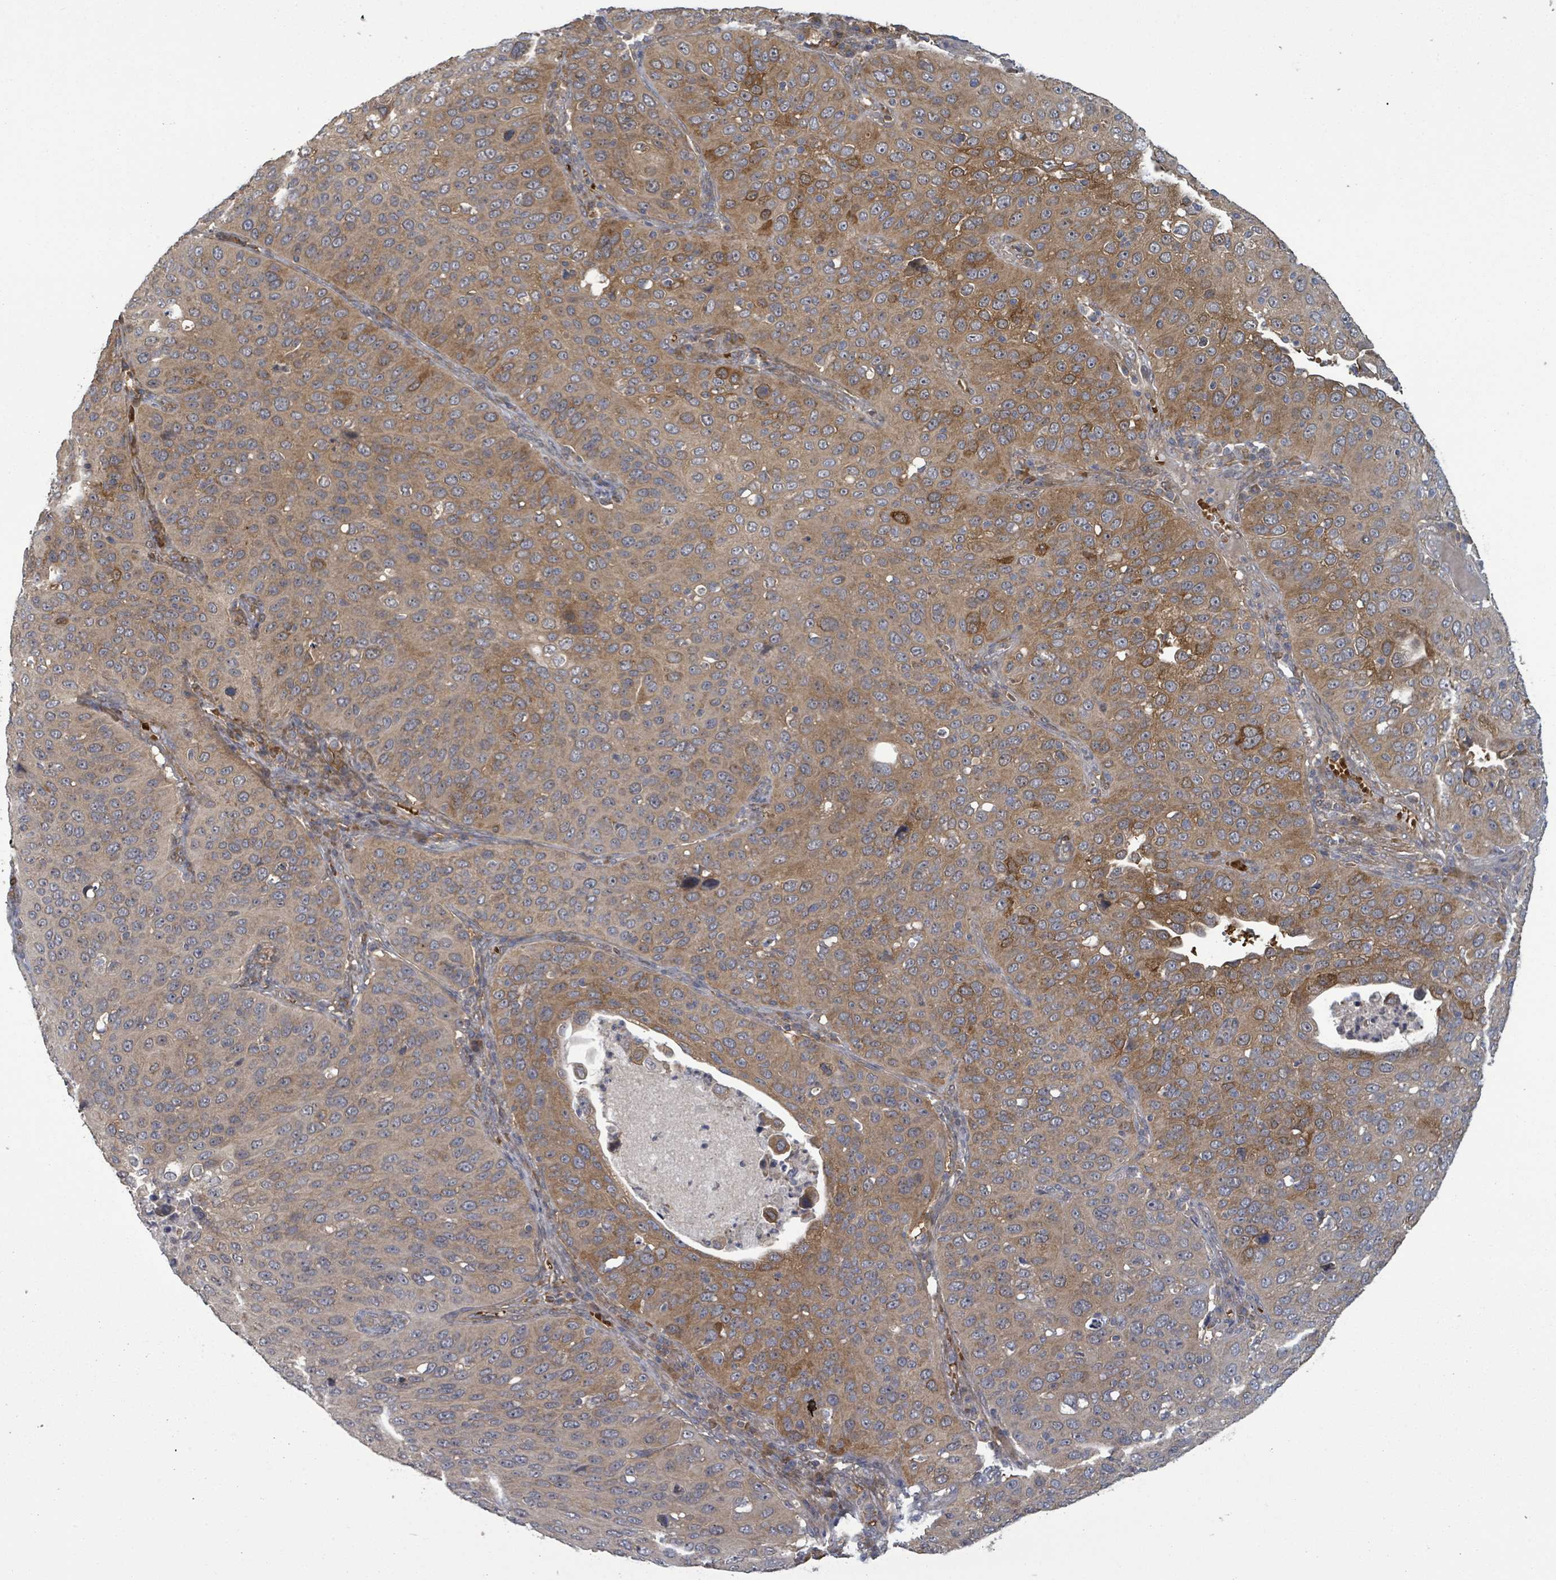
{"staining": {"intensity": "moderate", "quantity": ">75%", "location": "cytoplasmic/membranous"}, "tissue": "cervical cancer", "cell_type": "Tumor cells", "image_type": "cancer", "snomed": [{"axis": "morphology", "description": "Squamous cell carcinoma, NOS"}, {"axis": "topography", "description": "Cervix"}], "caption": "Squamous cell carcinoma (cervical) stained with IHC exhibits moderate cytoplasmic/membranous expression in approximately >75% of tumor cells.", "gene": "MAP3K6", "patient": {"sex": "female", "age": 36}}